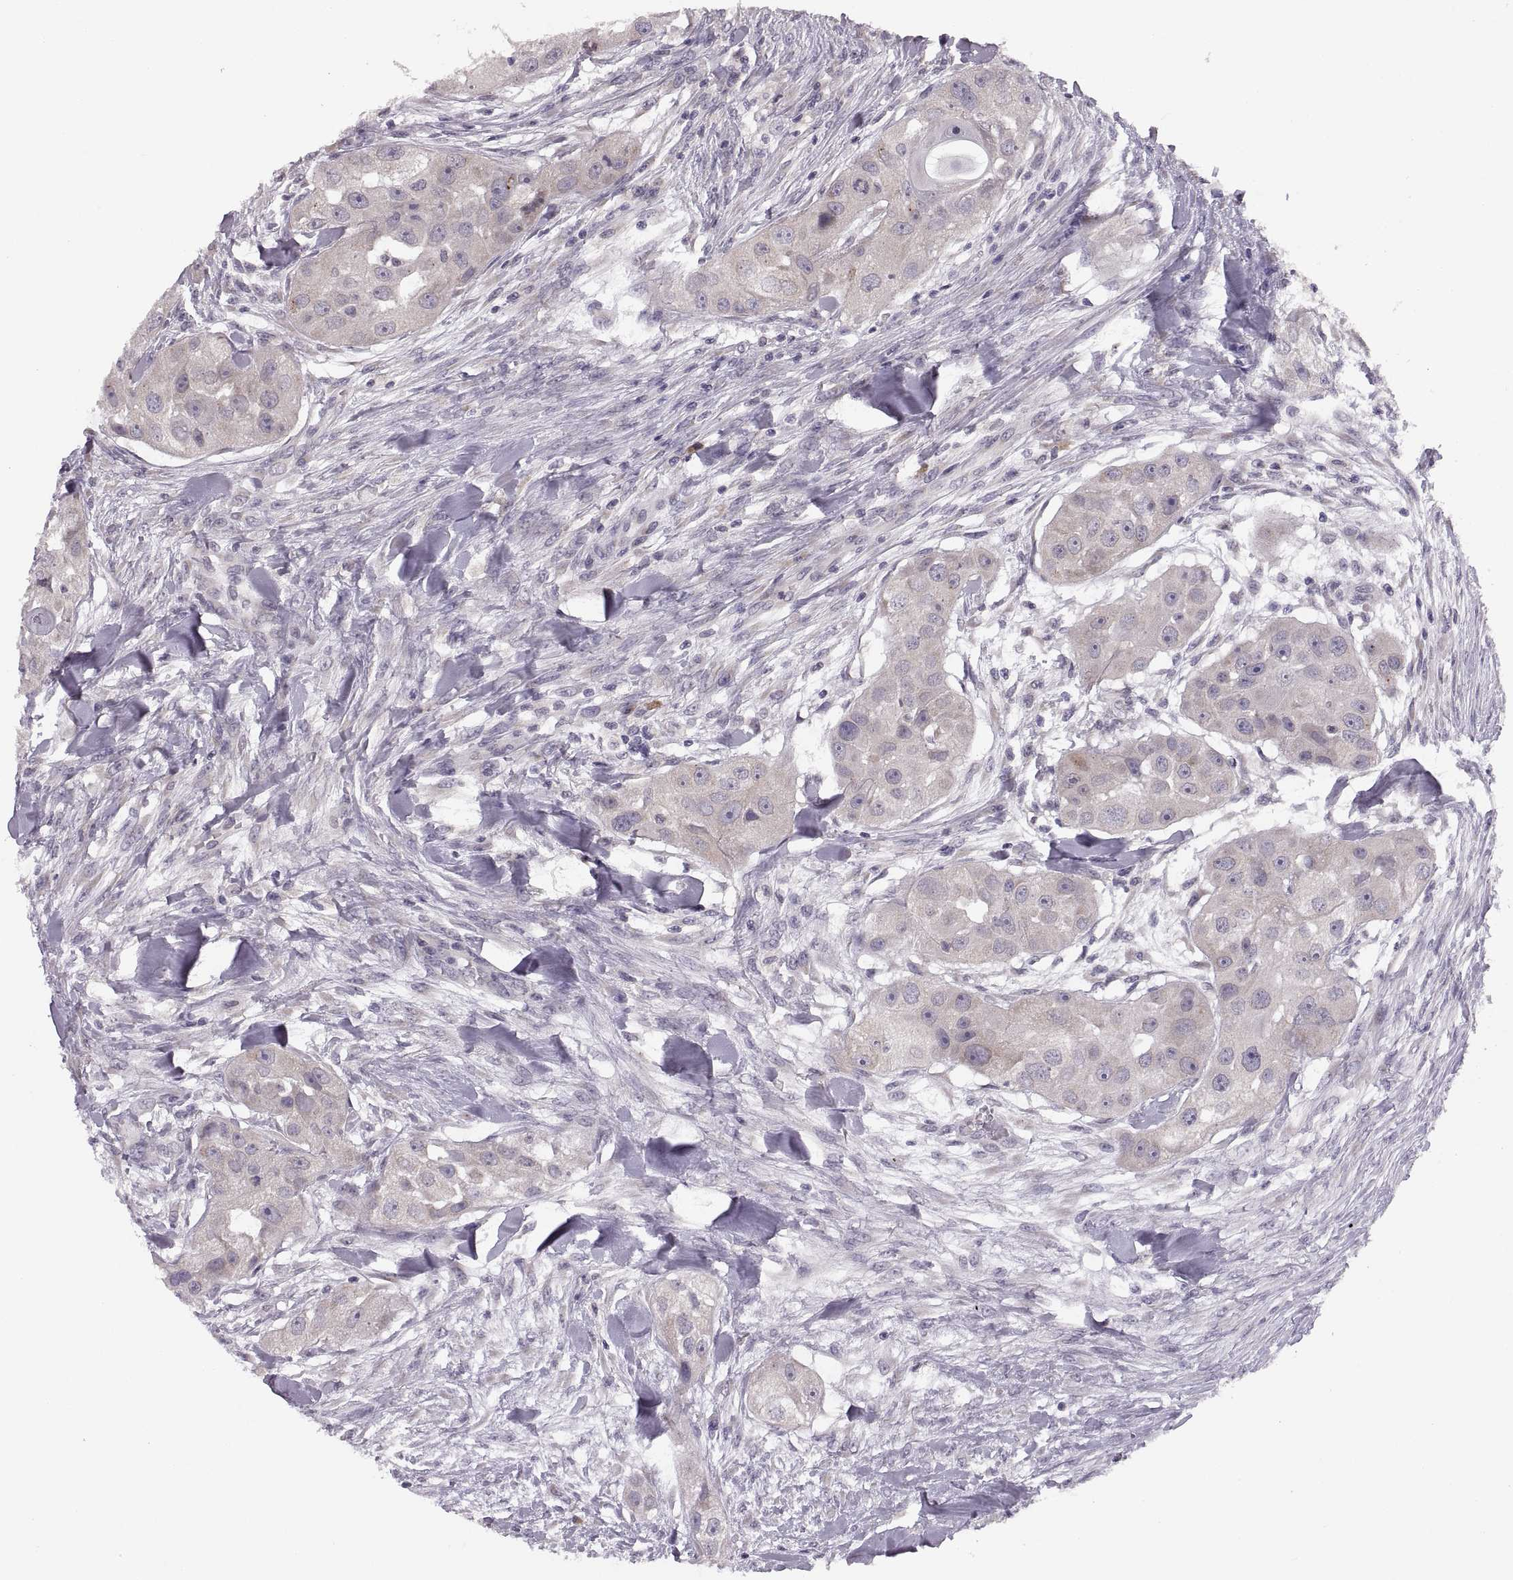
{"staining": {"intensity": "weak", "quantity": "25%-75%", "location": "cytoplasmic/membranous"}, "tissue": "head and neck cancer", "cell_type": "Tumor cells", "image_type": "cancer", "snomed": [{"axis": "morphology", "description": "Squamous cell carcinoma, NOS"}, {"axis": "topography", "description": "Head-Neck"}], "caption": "A brown stain highlights weak cytoplasmic/membranous positivity of a protein in human head and neck cancer (squamous cell carcinoma) tumor cells. (DAB (3,3'-diaminobenzidine) IHC with brightfield microscopy, high magnification).", "gene": "ADH6", "patient": {"sex": "male", "age": 51}}